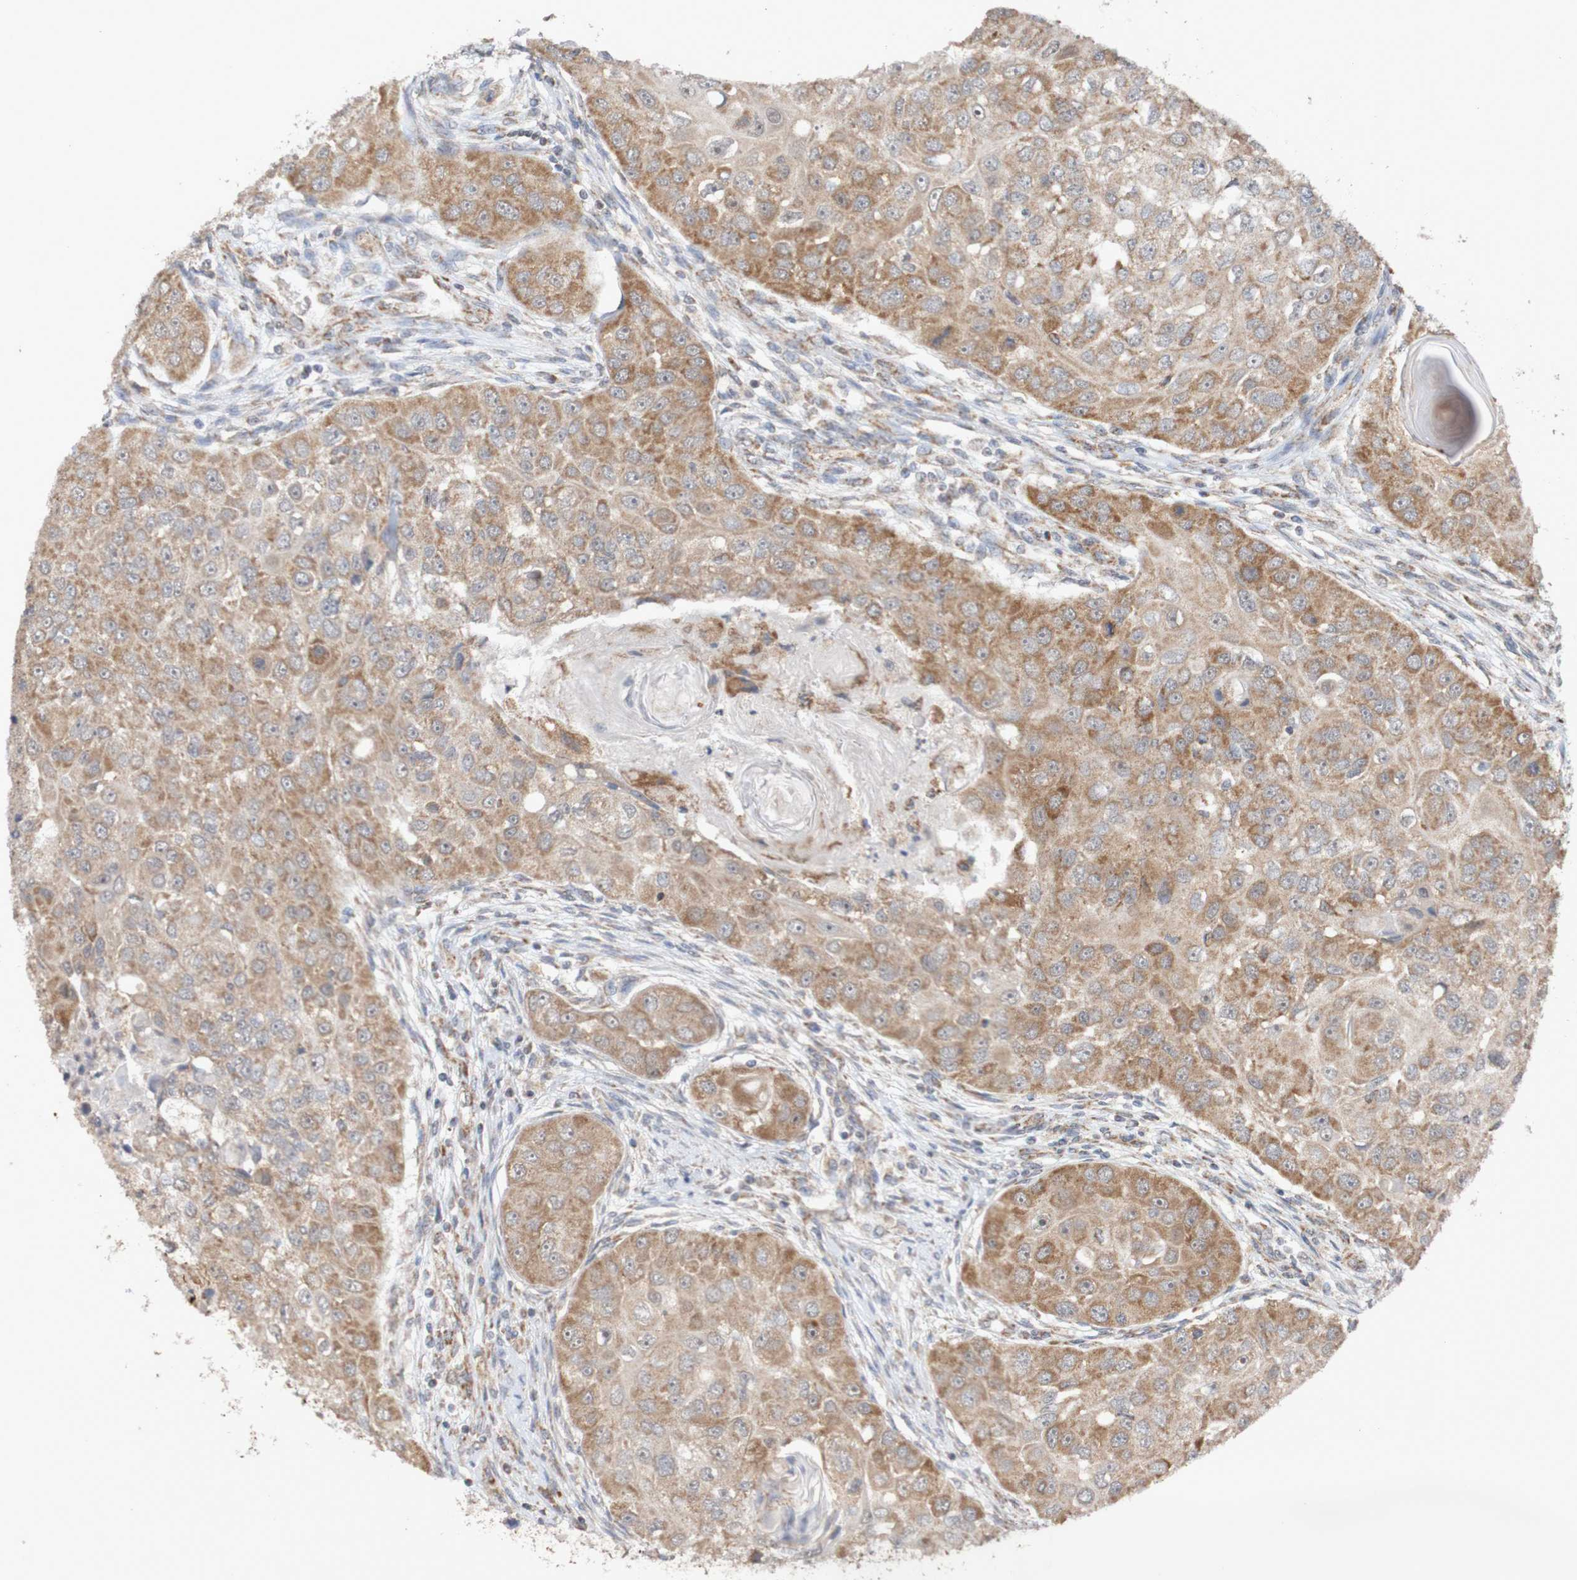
{"staining": {"intensity": "weak", "quantity": ">75%", "location": "cytoplasmic/membranous"}, "tissue": "head and neck cancer", "cell_type": "Tumor cells", "image_type": "cancer", "snomed": [{"axis": "morphology", "description": "Normal tissue, NOS"}, {"axis": "morphology", "description": "Squamous cell carcinoma, NOS"}, {"axis": "topography", "description": "Skeletal muscle"}, {"axis": "topography", "description": "Head-Neck"}], "caption": "Squamous cell carcinoma (head and neck) stained with a protein marker shows weak staining in tumor cells.", "gene": "DVL1", "patient": {"sex": "male", "age": 51}}